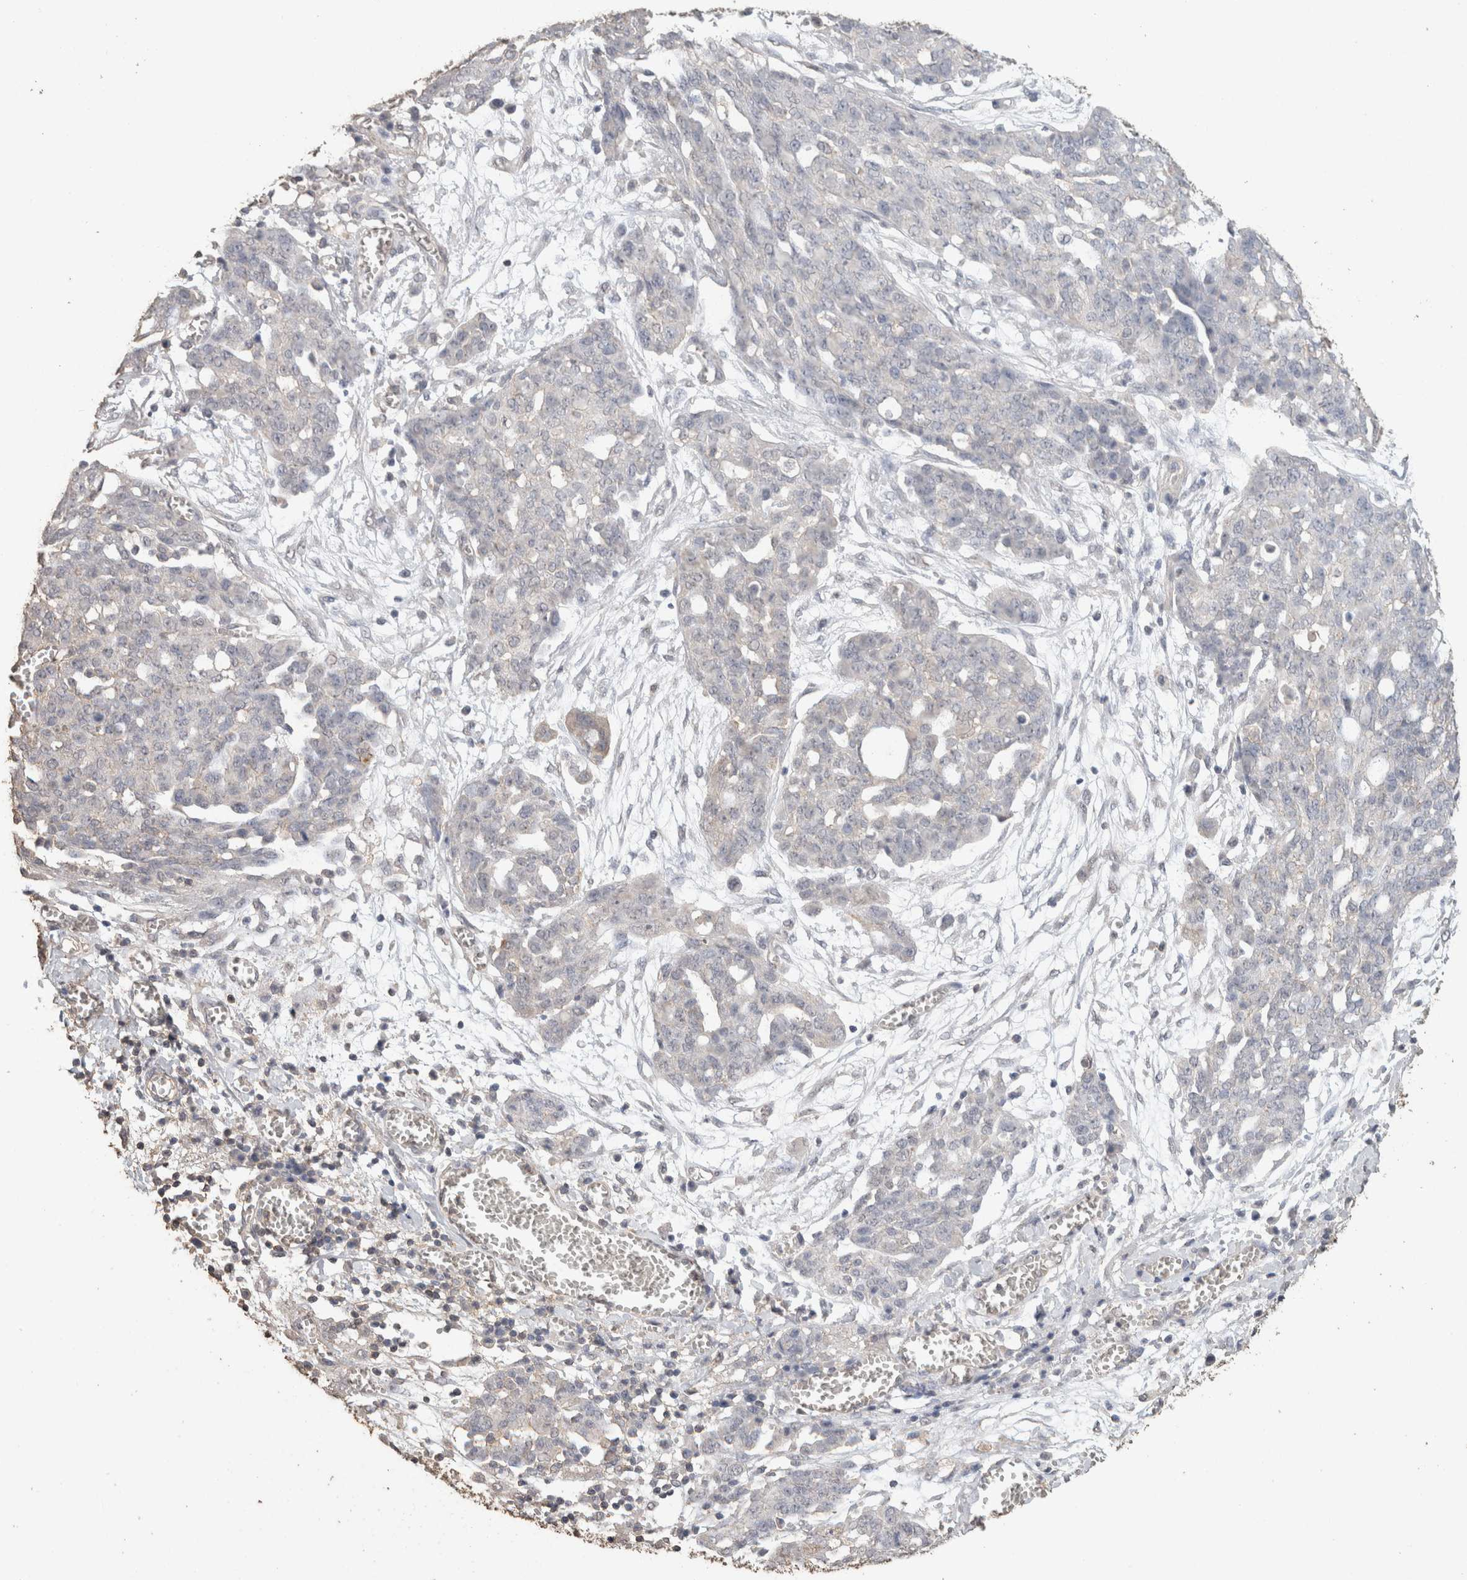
{"staining": {"intensity": "negative", "quantity": "none", "location": "none"}, "tissue": "ovarian cancer", "cell_type": "Tumor cells", "image_type": "cancer", "snomed": [{"axis": "morphology", "description": "Cystadenocarcinoma, serous, NOS"}, {"axis": "topography", "description": "Soft tissue"}, {"axis": "topography", "description": "Ovary"}], "caption": "DAB (3,3'-diaminobenzidine) immunohistochemical staining of ovarian serous cystadenocarcinoma displays no significant expression in tumor cells.", "gene": "CX3CL1", "patient": {"sex": "female", "age": 57}}